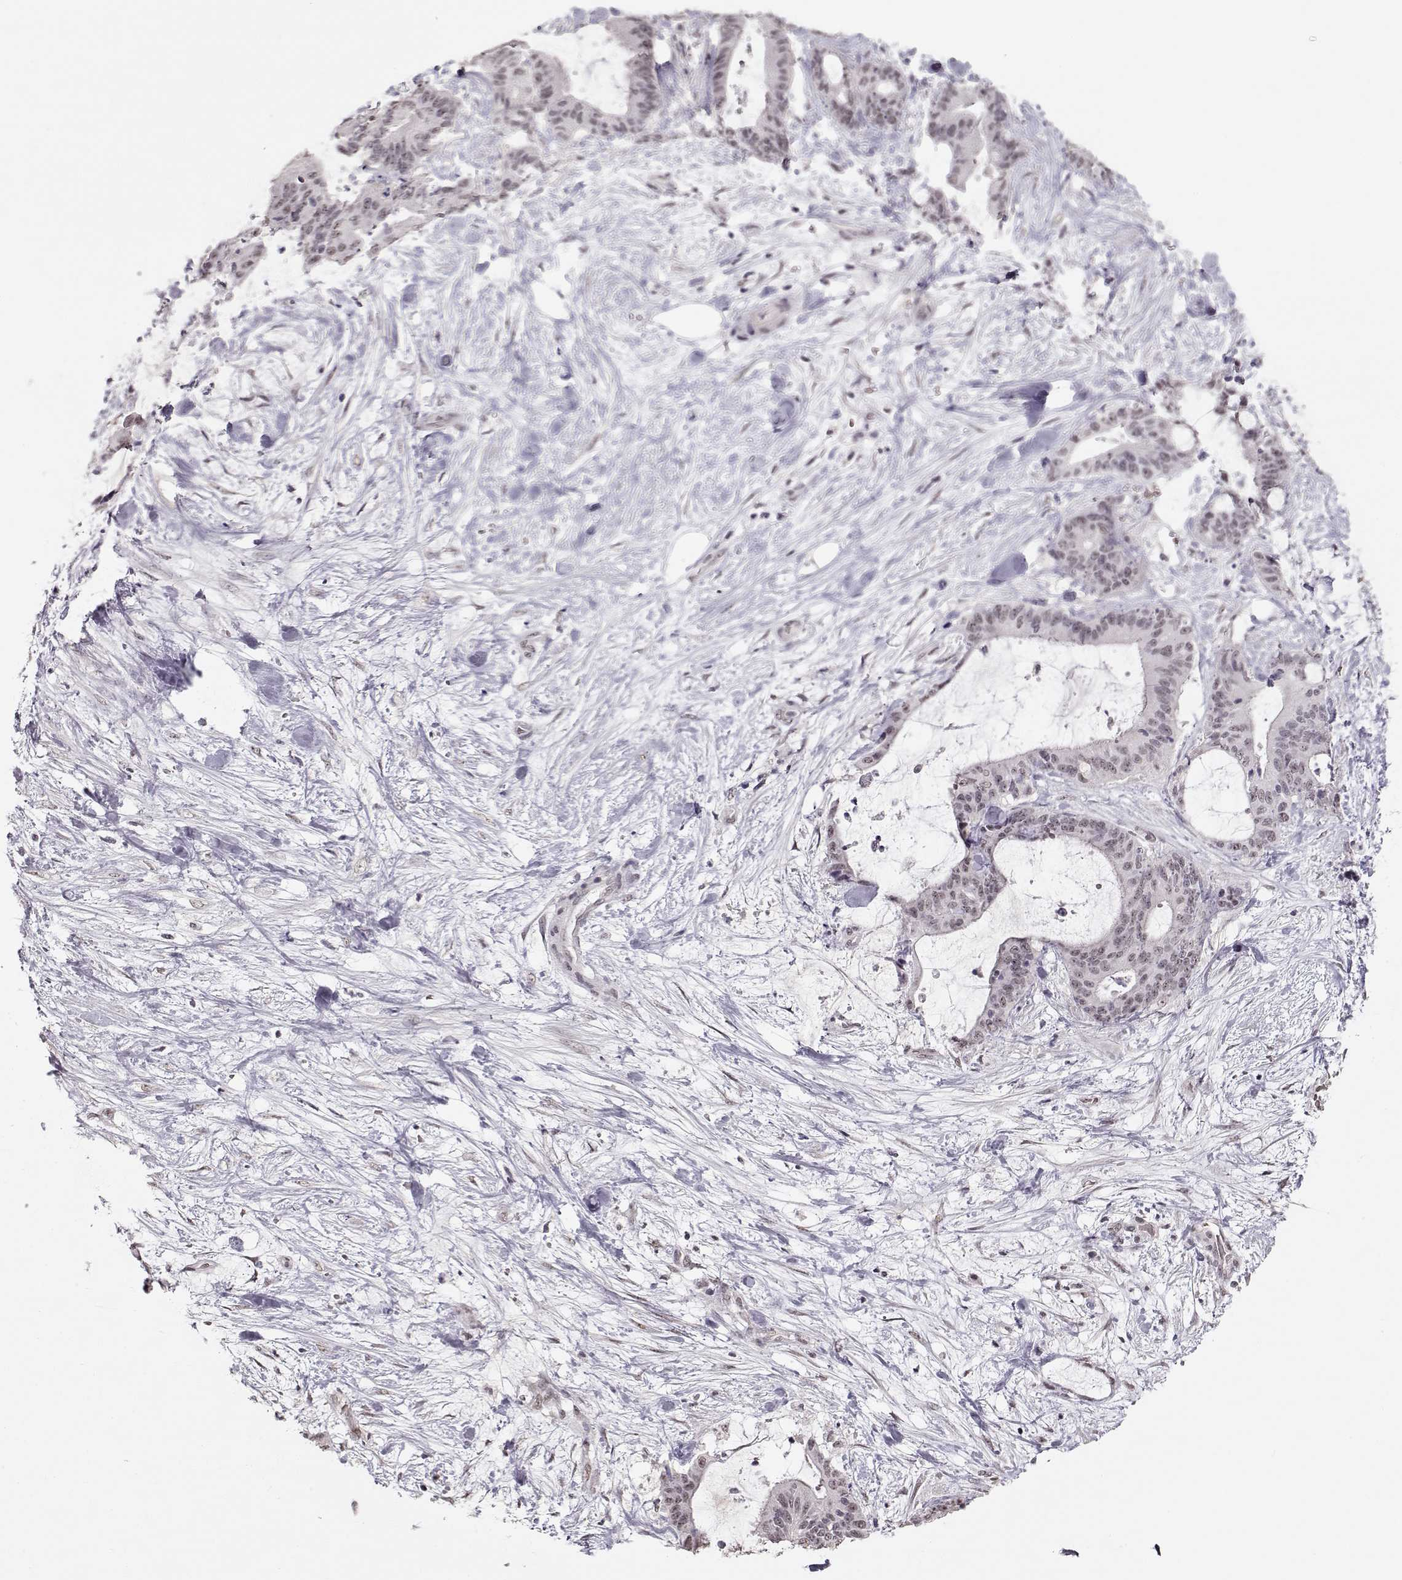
{"staining": {"intensity": "negative", "quantity": "none", "location": "none"}, "tissue": "liver cancer", "cell_type": "Tumor cells", "image_type": "cancer", "snomed": [{"axis": "morphology", "description": "Cholangiocarcinoma"}, {"axis": "topography", "description": "Liver"}], "caption": "The immunohistochemistry (IHC) image has no significant staining in tumor cells of cholangiocarcinoma (liver) tissue. (DAB (3,3'-diaminobenzidine) IHC with hematoxylin counter stain).", "gene": "PCP4", "patient": {"sex": "female", "age": 73}}